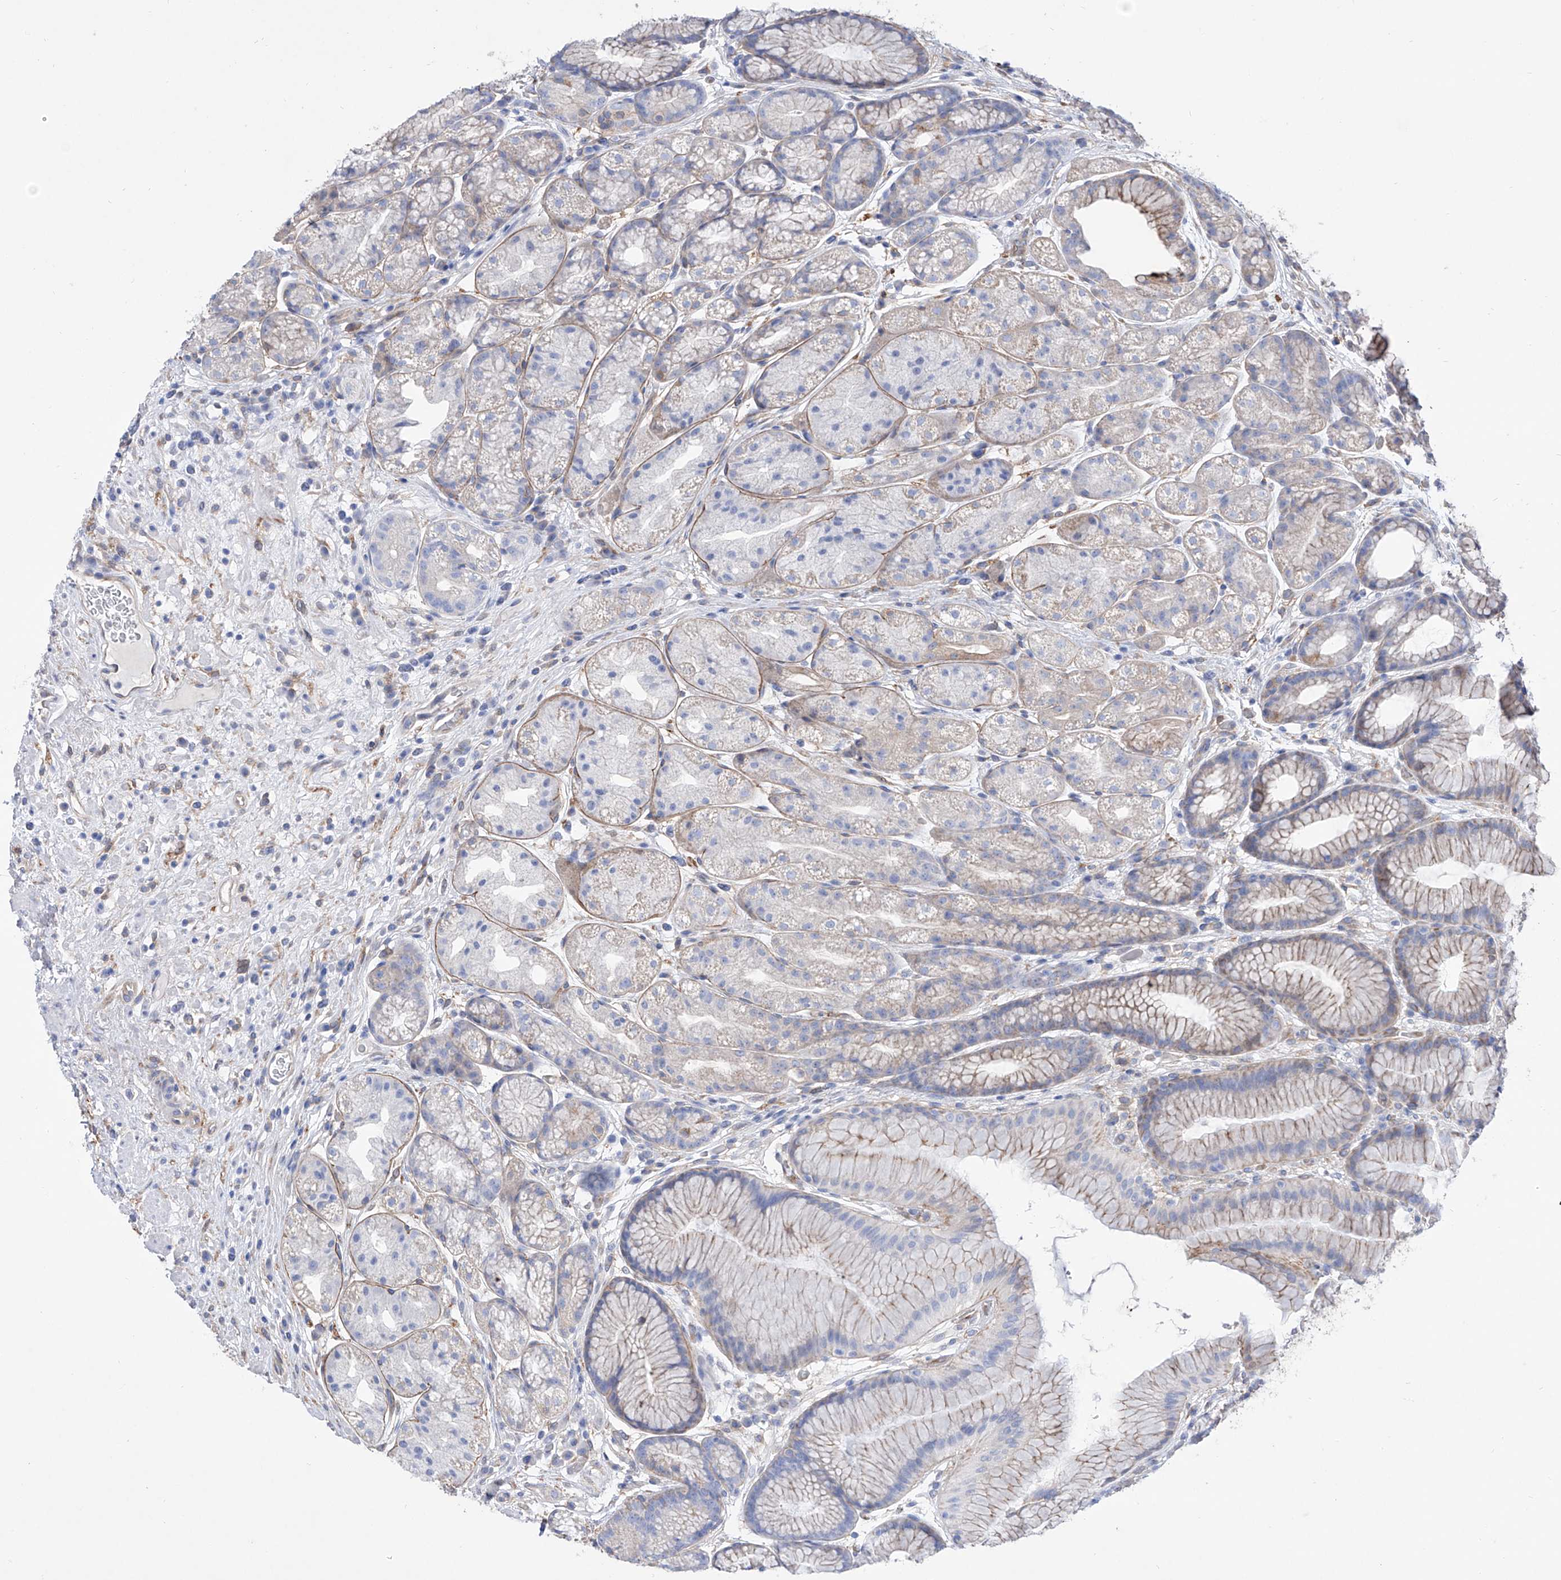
{"staining": {"intensity": "weak", "quantity": "<25%", "location": "cytoplasmic/membranous"}, "tissue": "stomach", "cell_type": "Glandular cells", "image_type": "normal", "snomed": [{"axis": "morphology", "description": "Normal tissue, NOS"}, {"axis": "topography", "description": "Stomach"}], "caption": "IHC micrograph of unremarkable stomach stained for a protein (brown), which shows no staining in glandular cells. Brightfield microscopy of IHC stained with DAB (3,3'-diaminobenzidine) (brown) and hematoxylin (blue), captured at high magnification.", "gene": "ZNF653", "patient": {"sex": "male", "age": 57}}